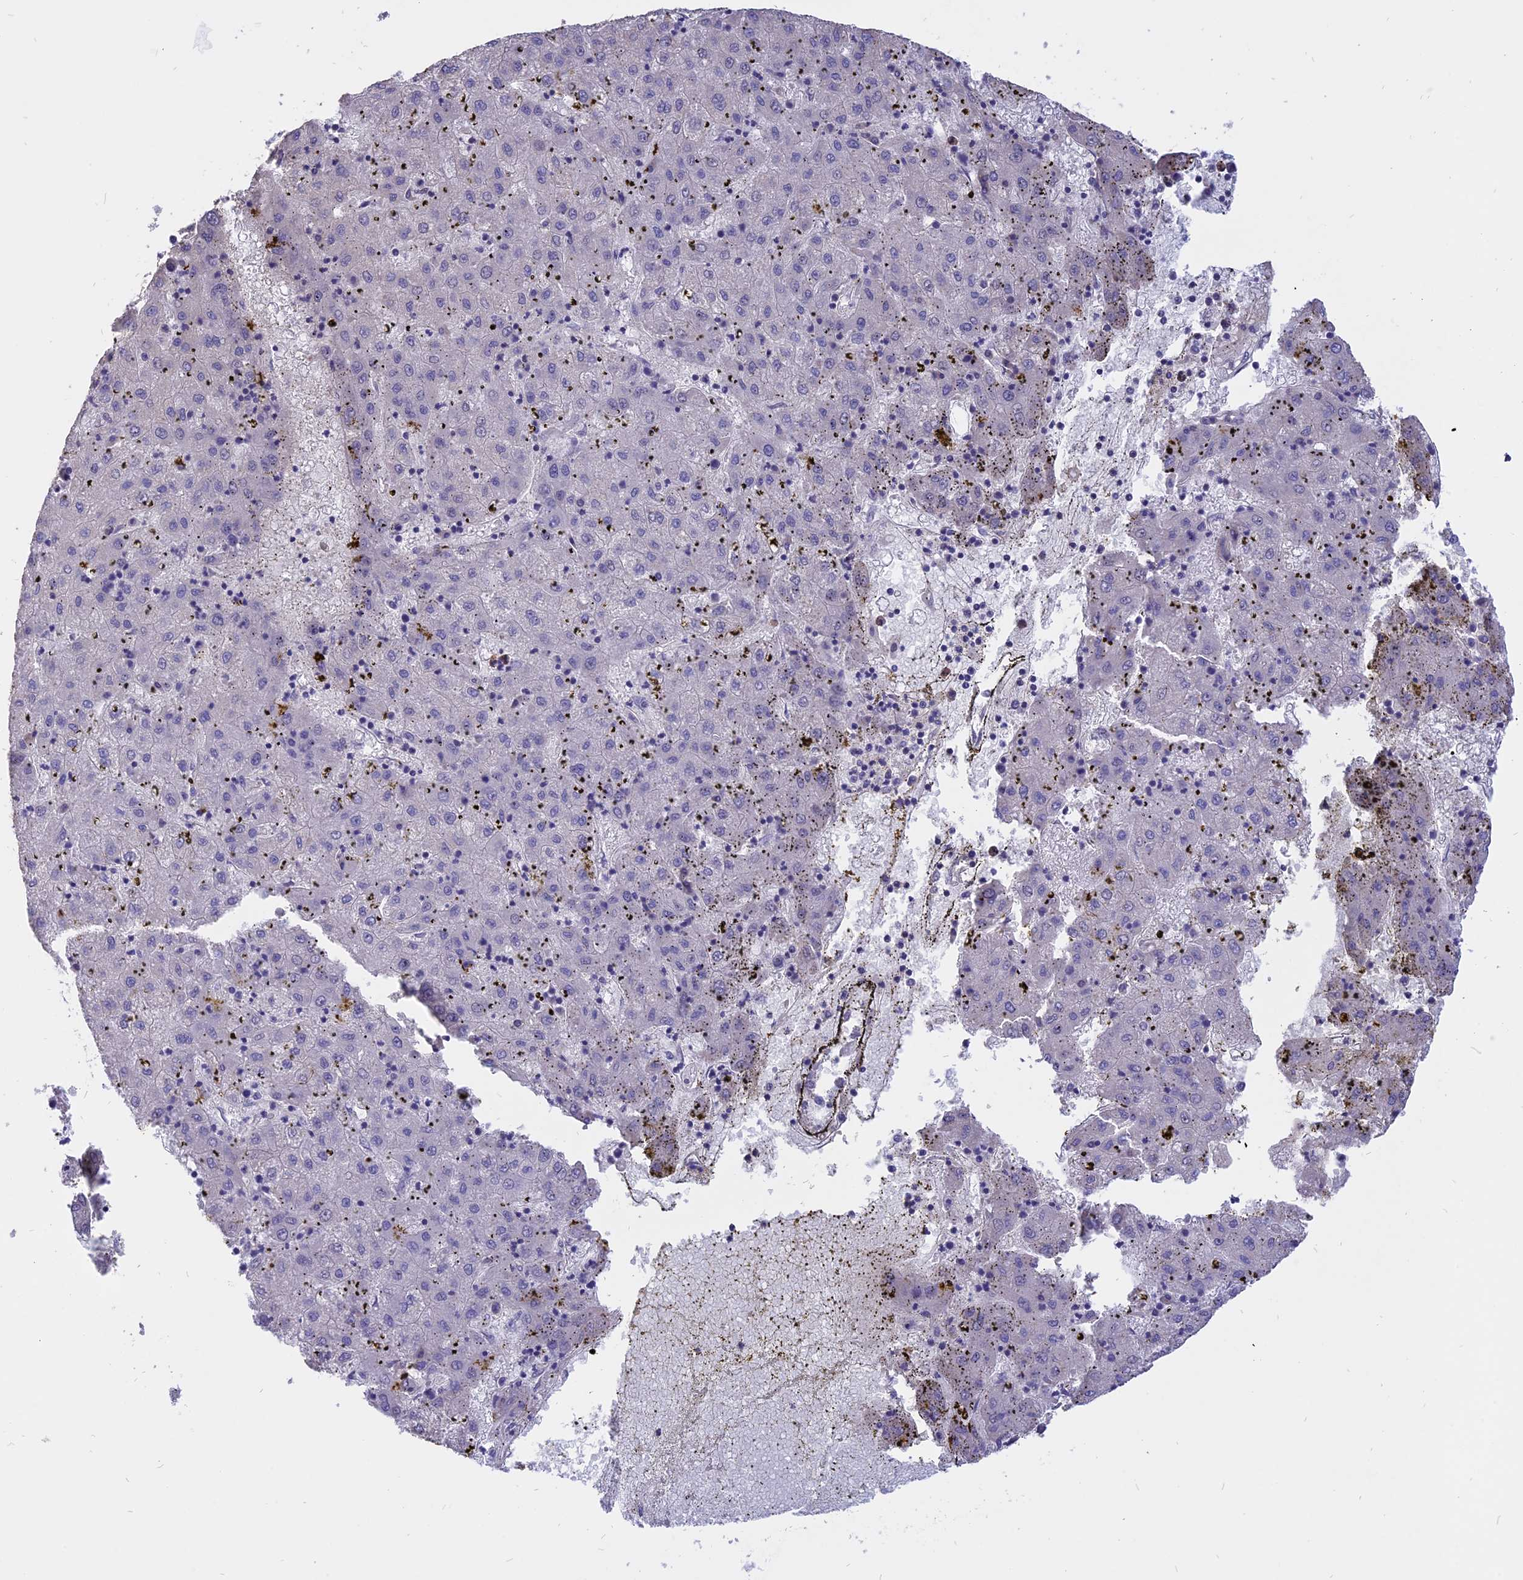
{"staining": {"intensity": "negative", "quantity": "none", "location": "none"}, "tissue": "liver cancer", "cell_type": "Tumor cells", "image_type": "cancer", "snomed": [{"axis": "morphology", "description": "Carcinoma, Hepatocellular, NOS"}, {"axis": "topography", "description": "Liver"}], "caption": "Immunohistochemical staining of human liver hepatocellular carcinoma exhibits no significant positivity in tumor cells.", "gene": "CARMIL2", "patient": {"sex": "male", "age": 72}}